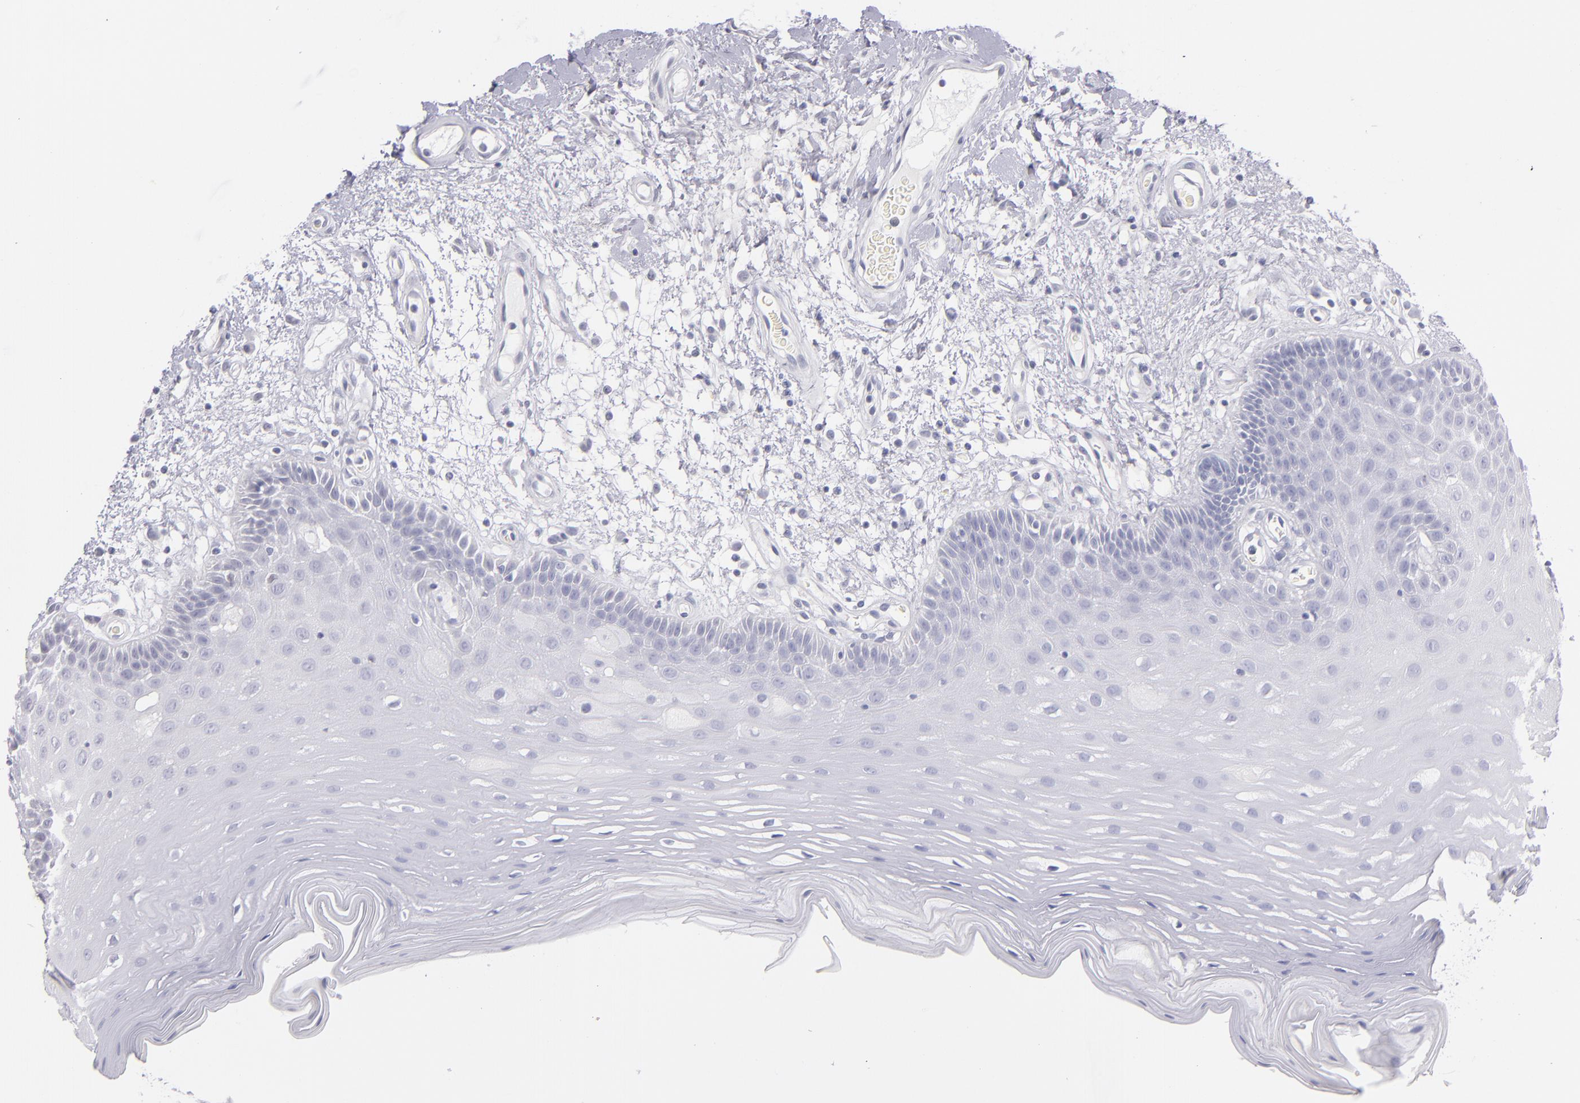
{"staining": {"intensity": "weak", "quantity": "<25%", "location": "nuclear"}, "tissue": "oral mucosa", "cell_type": "Squamous epithelial cells", "image_type": "normal", "snomed": [{"axis": "morphology", "description": "Normal tissue, NOS"}, {"axis": "morphology", "description": "Squamous cell carcinoma, NOS"}, {"axis": "topography", "description": "Skeletal muscle"}, {"axis": "topography", "description": "Oral tissue"}, {"axis": "topography", "description": "Head-Neck"}], "caption": "Immunohistochemical staining of benign oral mucosa demonstrates no significant expression in squamous epithelial cells.", "gene": "NCOR2", "patient": {"sex": "male", "age": 71}}